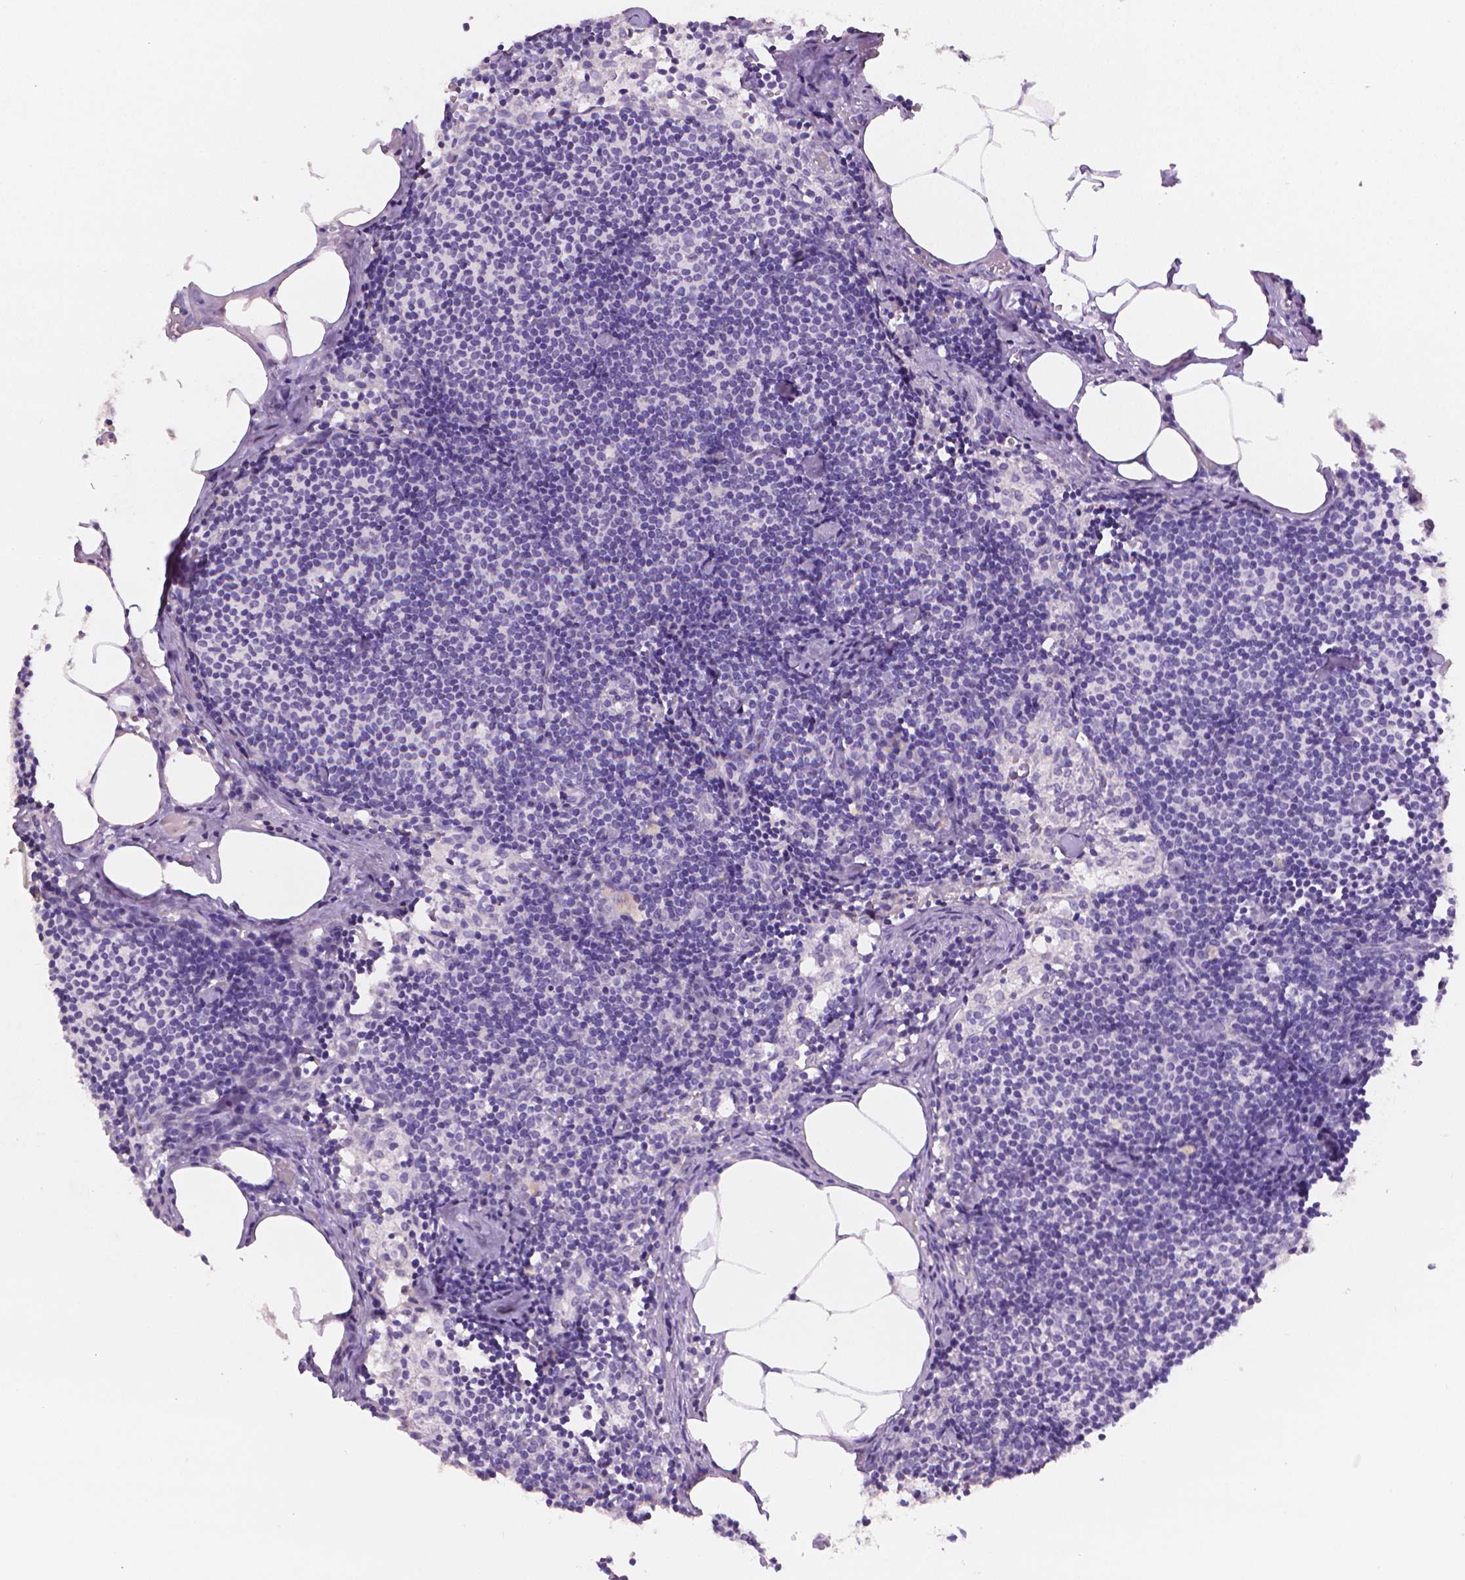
{"staining": {"intensity": "negative", "quantity": "none", "location": "none"}, "tissue": "lymph node", "cell_type": "Germinal center cells", "image_type": "normal", "snomed": [{"axis": "morphology", "description": "Normal tissue, NOS"}, {"axis": "topography", "description": "Lymph node"}], "caption": "Germinal center cells show no significant protein expression in unremarkable lymph node. Brightfield microscopy of immunohistochemistry stained with DAB (brown) and hematoxylin (blue), captured at high magnification.", "gene": "TNNI2", "patient": {"sex": "female", "age": 69}}